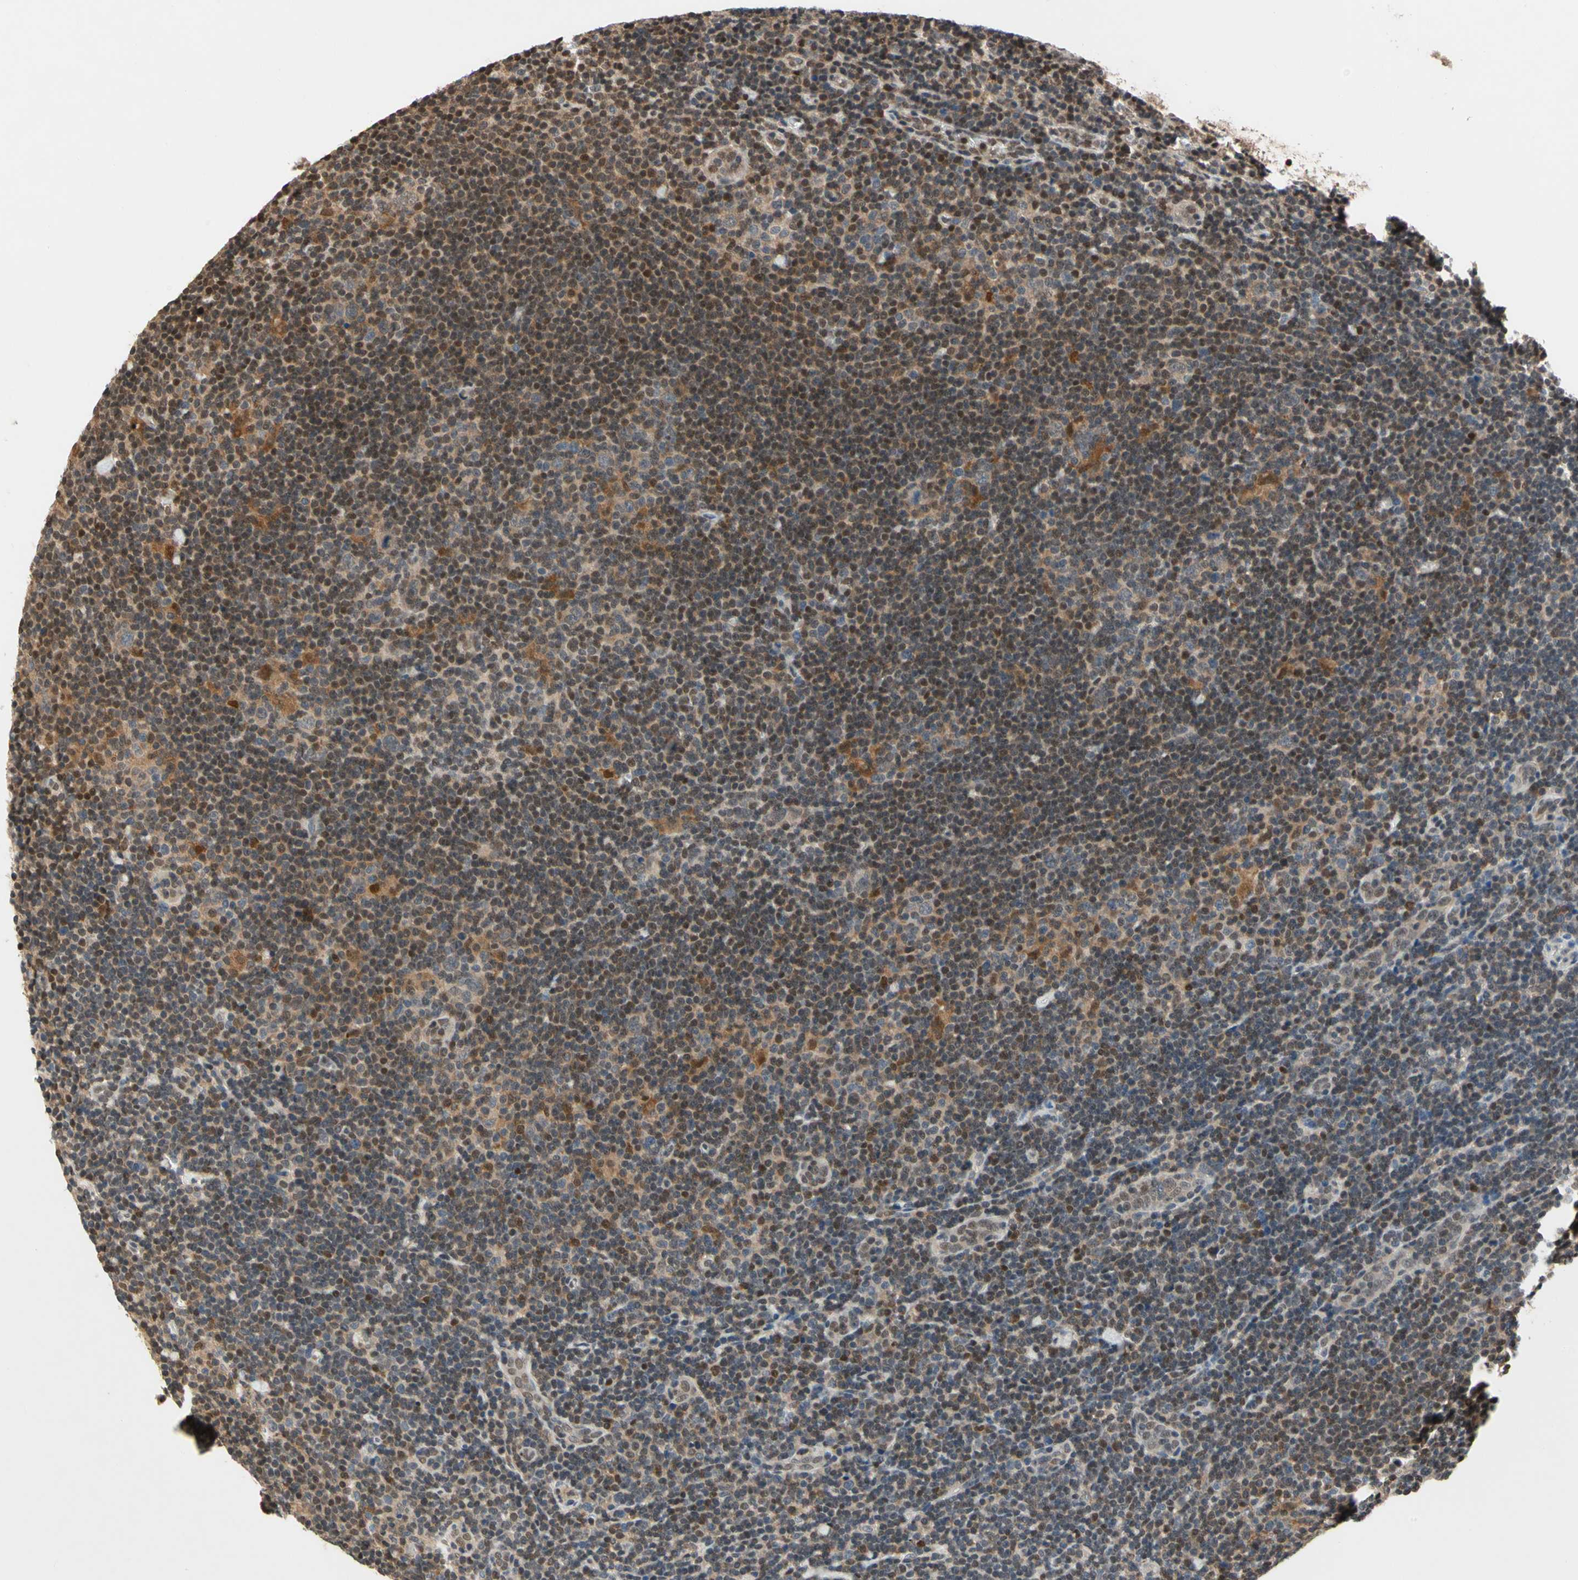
{"staining": {"intensity": "weak", "quantity": ">75%", "location": "cytoplasmic/membranous"}, "tissue": "lymphoma", "cell_type": "Tumor cells", "image_type": "cancer", "snomed": [{"axis": "morphology", "description": "Hodgkin's disease, NOS"}, {"axis": "topography", "description": "Lymph node"}], "caption": "The micrograph demonstrates immunohistochemical staining of lymphoma. There is weak cytoplasmic/membranous positivity is identified in about >75% of tumor cells. The staining was performed using DAB (3,3'-diaminobenzidine), with brown indicating positive protein expression. Nuclei are stained blue with hematoxylin.", "gene": "GSR", "patient": {"sex": "female", "age": 57}}